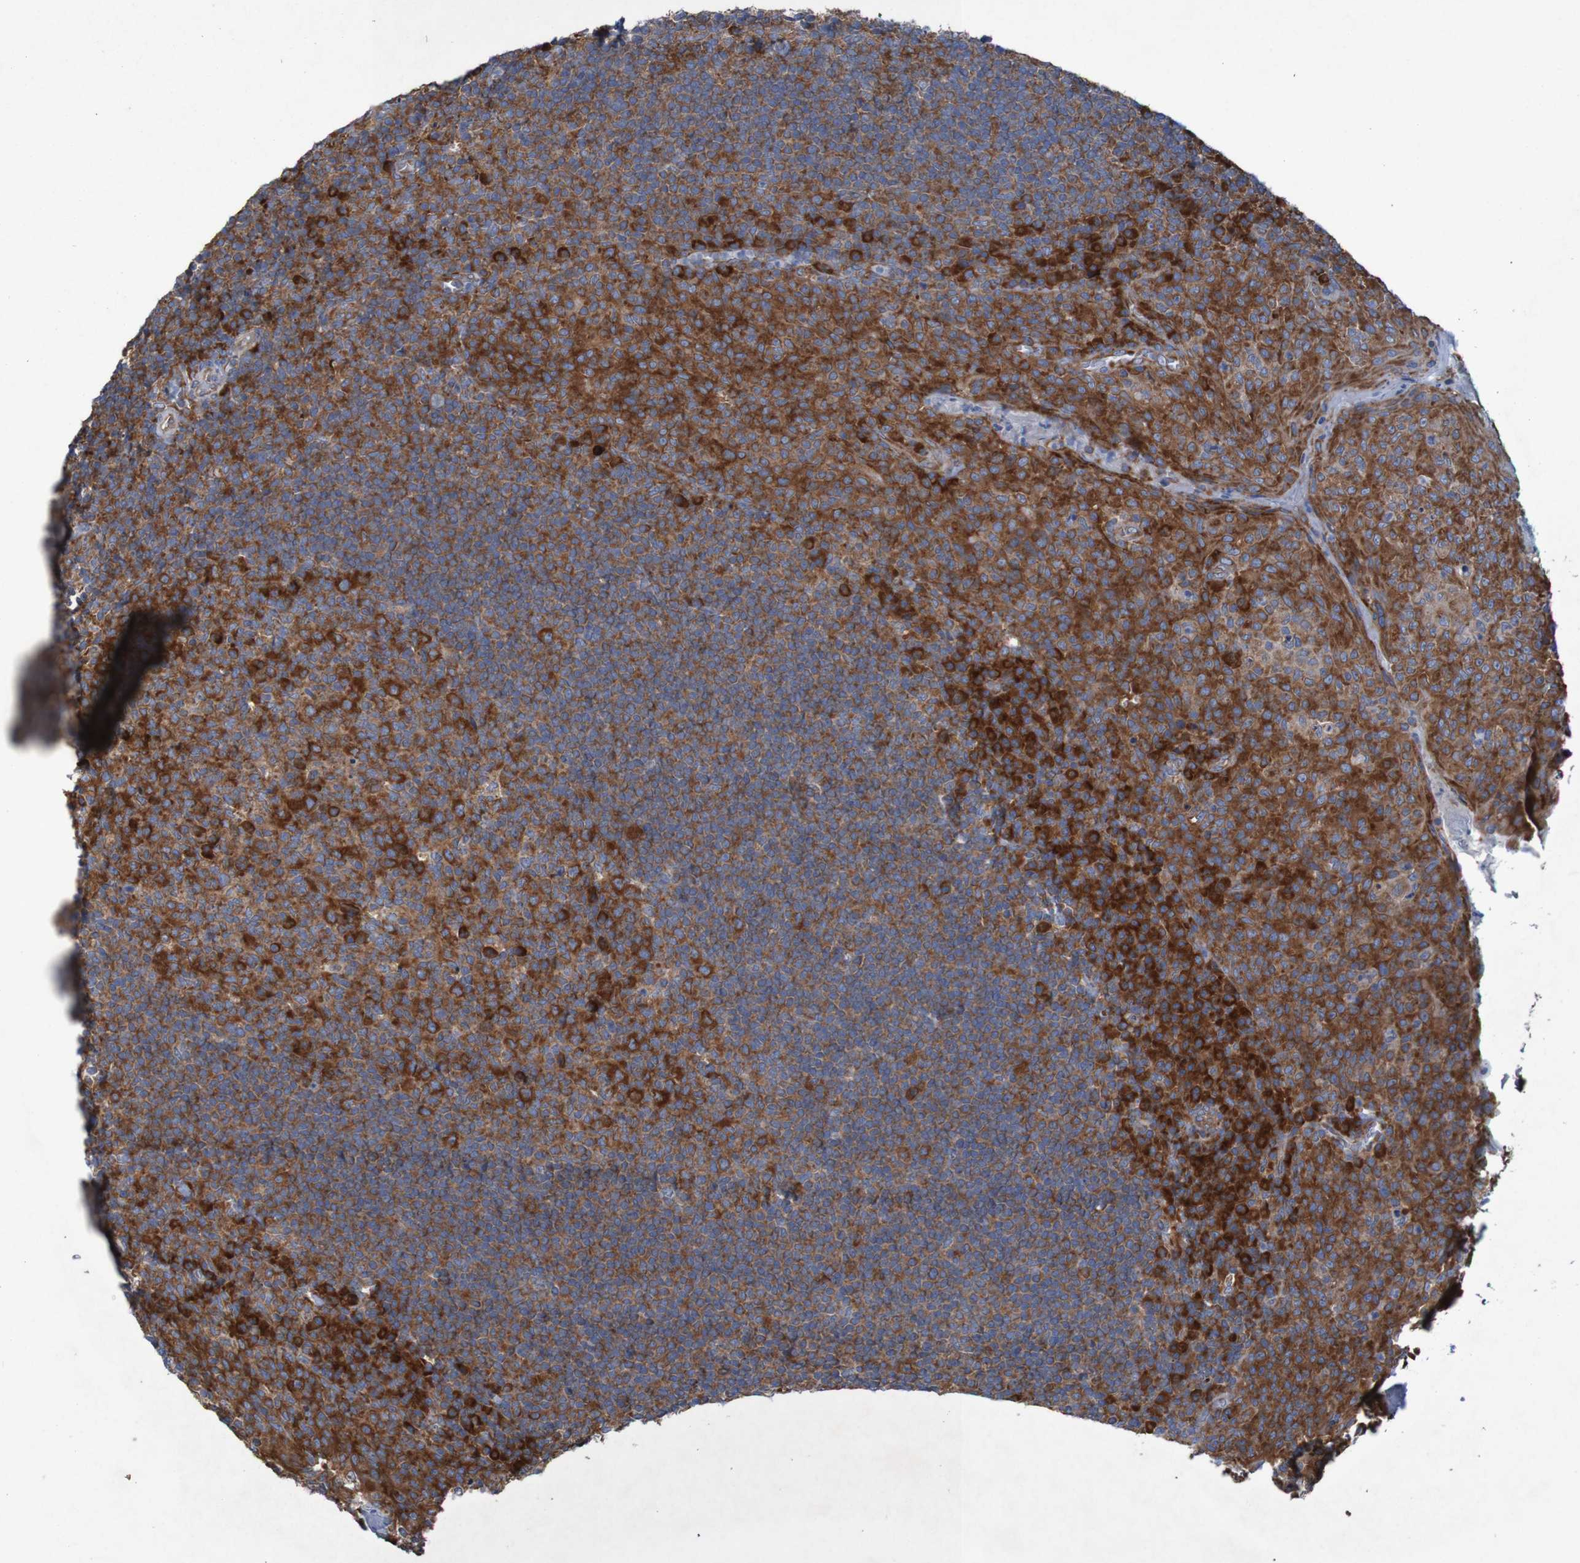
{"staining": {"intensity": "strong", "quantity": ">75%", "location": "cytoplasmic/membranous"}, "tissue": "tonsil", "cell_type": "Germinal center cells", "image_type": "normal", "snomed": [{"axis": "morphology", "description": "Normal tissue, NOS"}, {"axis": "topography", "description": "Tonsil"}], "caption": "This micrograph demonstrates immunohistochemistry staining of unremarkable tonsil, with high strong cytoplasmic/membranous expression in approximately >75% of germinal center cells.", "gene": "RPL10L", "patient": {"sex": "male", "age": 17}}